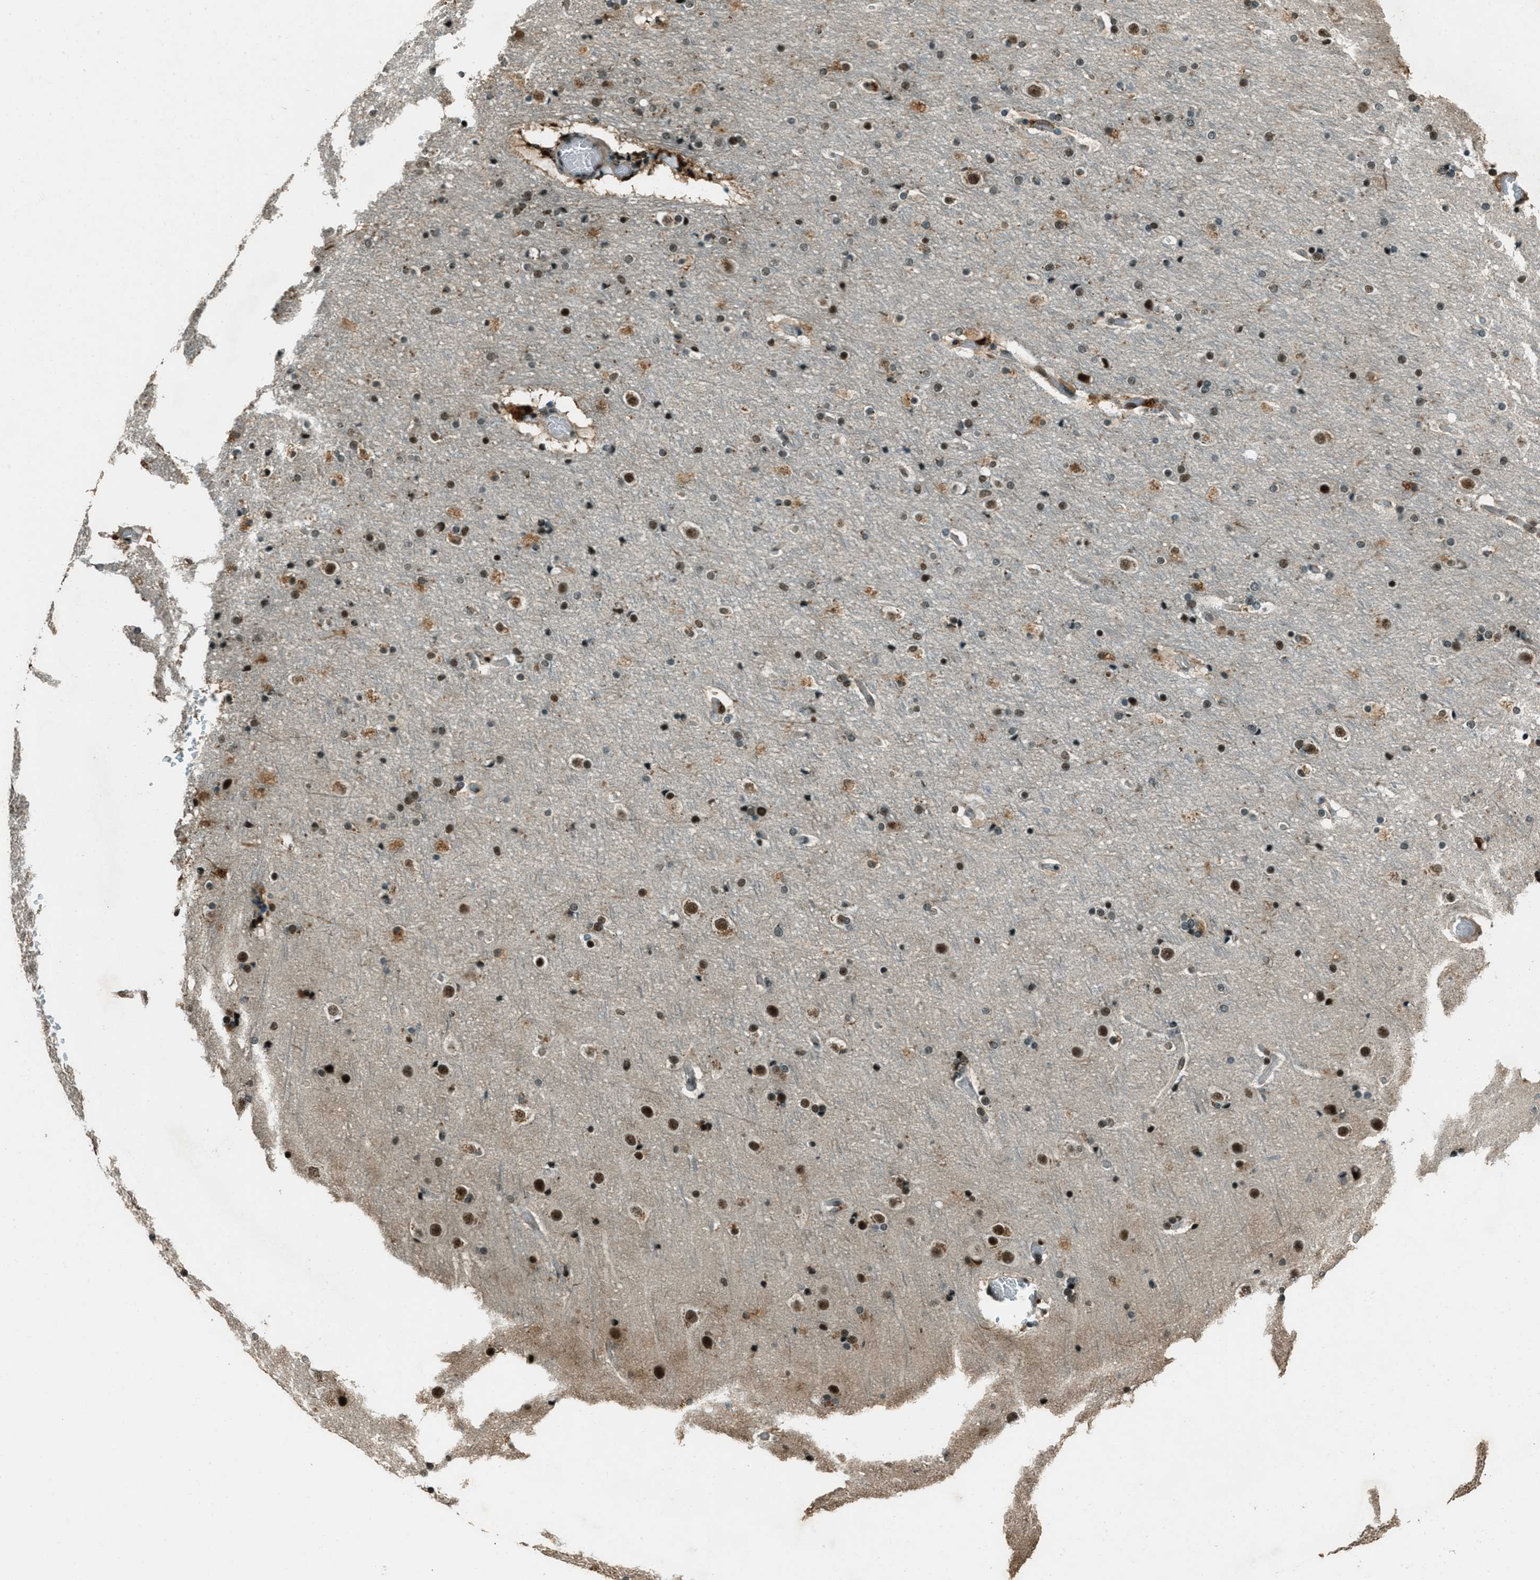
{"staining": {"intensity": "weak", "quantity": ">75%", "location": "cytoplasmic/membranous,nuclear"}, "tissue": "cerebral cortex", "cell_type": "Endothelial cells", "image_type": "normal", "snomed": [{"axis": "morphology", "description": "Normal tissue, NOS"}, {"axis": "topography", "description": "Cerebral cortex"}], "caption": "Immunohistochemical staining of unremarkable human cerebral cortex exhibits weak cytoplasmic/membranous,nuclear protein positivity in about >75% of endothelial cells. Nuclei are stained in blue.", "gene": "TARDBP", "patient": {"sex": "male", "age": 57}}